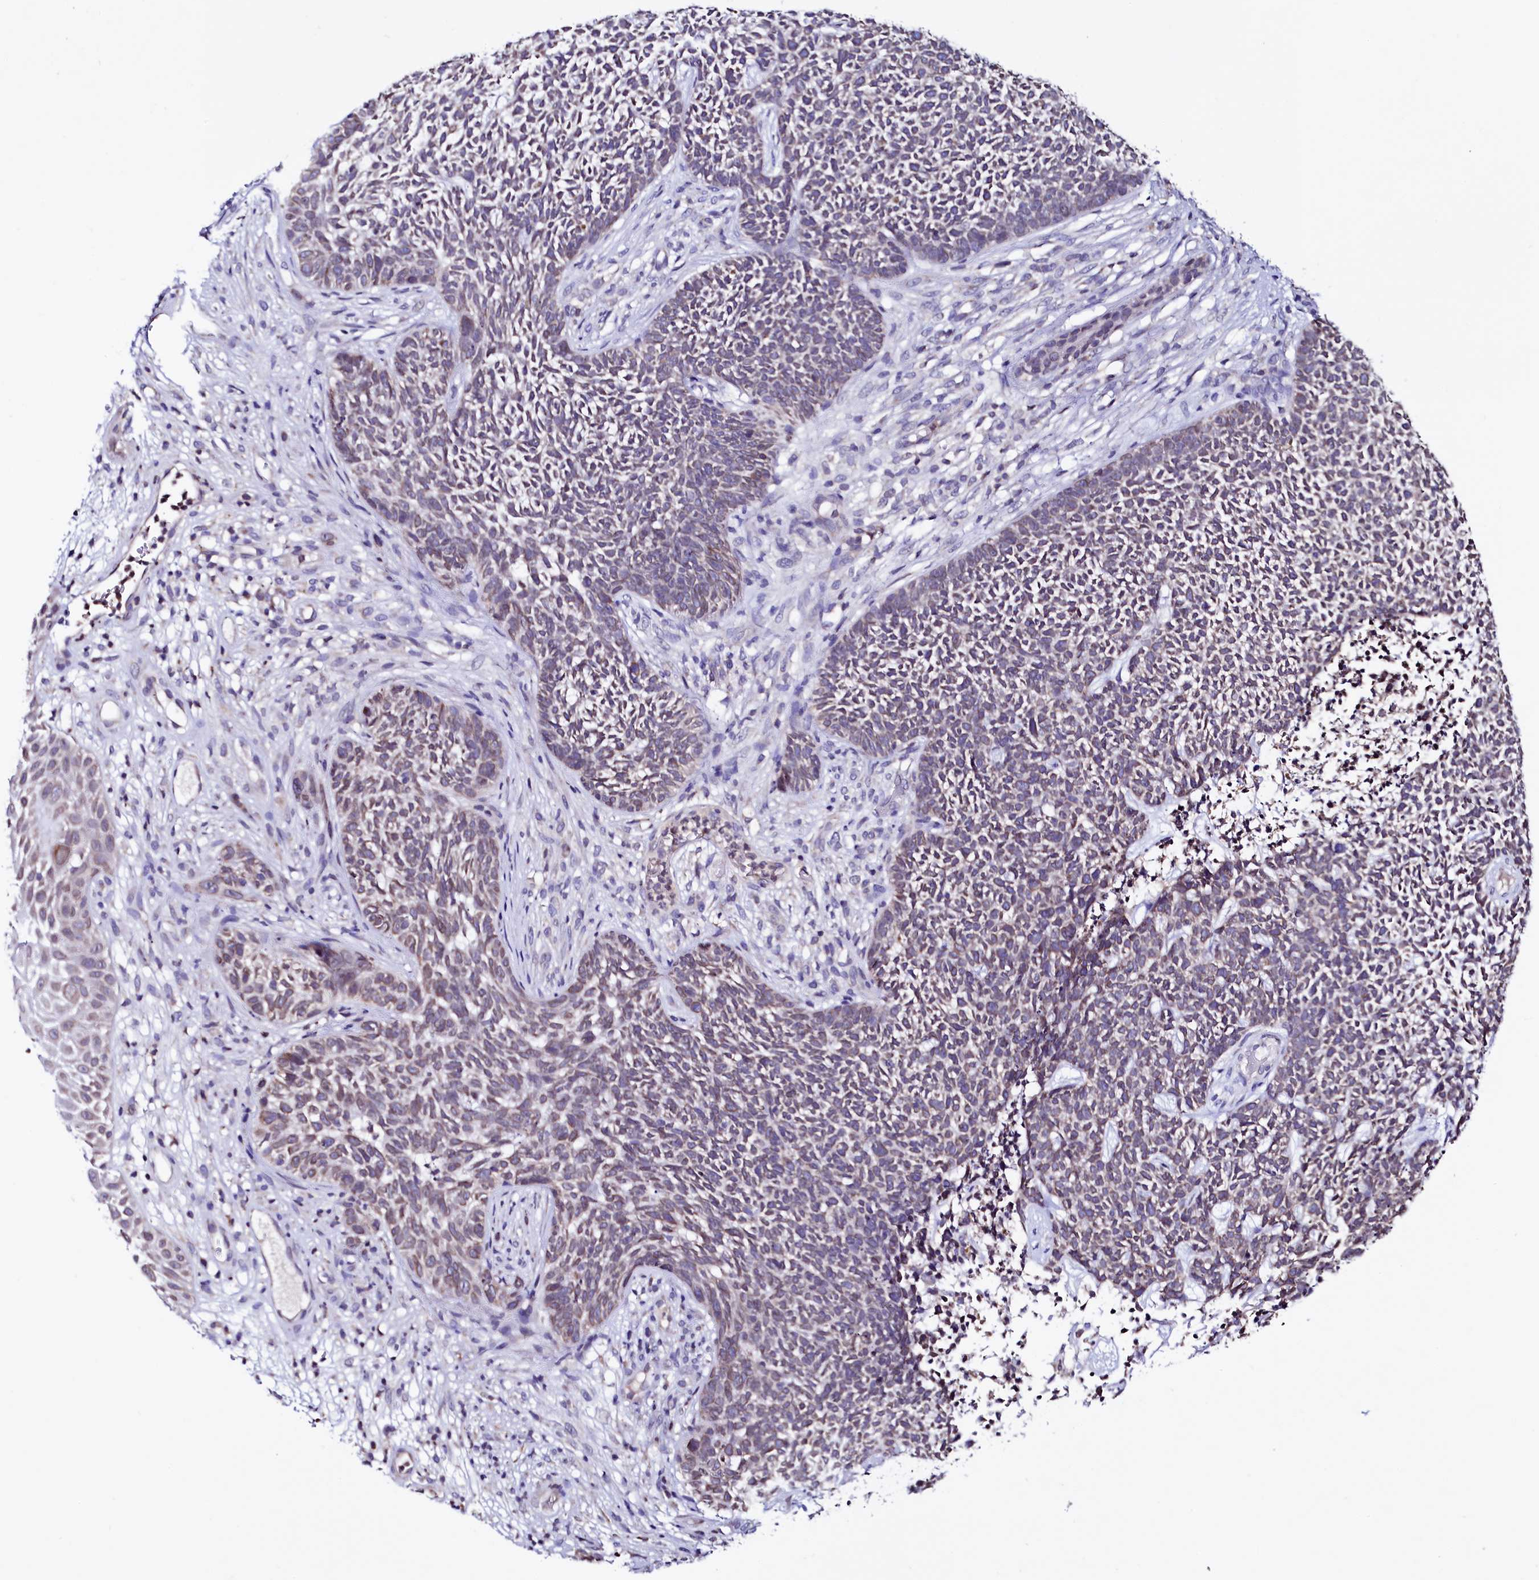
{"staining": {"intensity": "weak", "quantity": "25%-75%", "location": "cytoplasmic/membranous"}, "tissue": "skin cancer", "cell_type": "Tumor cells", "image_type": "cancer", "snomed": [{"axis": "morphology", "description": "Basal cell carcinoma"}, {"axis": "topography", "description": "Skin"}], "caption": "Protein staining shows weak cytoplasmic/membranous staining in about 25%-75% of tumor cells in skin basal cell carcinoma.", "gene": "HAND1", "patient": {"sex": "female", "age": 84}}